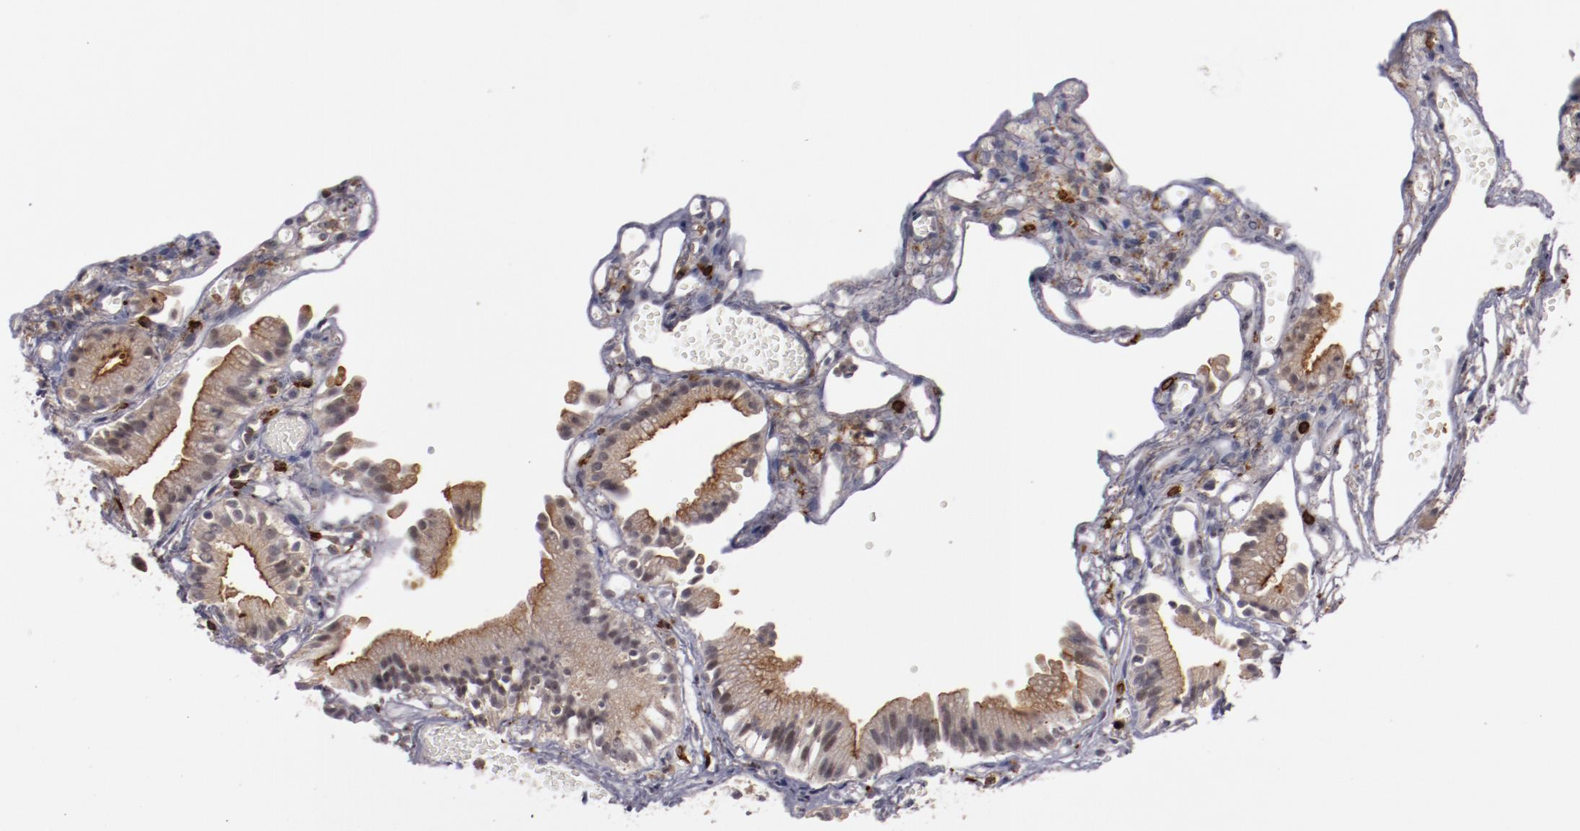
{"staining": {"intensity": "moderate", "quantity": ">75%", "location": "cytoplasmic/membranous"}, "tissue": "gallbladder", "cell_type": "Glandular cells", "image_type": "normal", "snomed": [{"axis": "morphology", "description": "Normal tissue, NOS"}, {"axis": "topography", "description": "Gallbladder"}], "caption": "Benign gallbladder was stained to show a protein in brown. There is medium levels of moderate cytoplasmic/membranous expression in approximately >75% of glandular cells.", "gene": "STX3", "patient": {"sex": "male", "age": 65}}